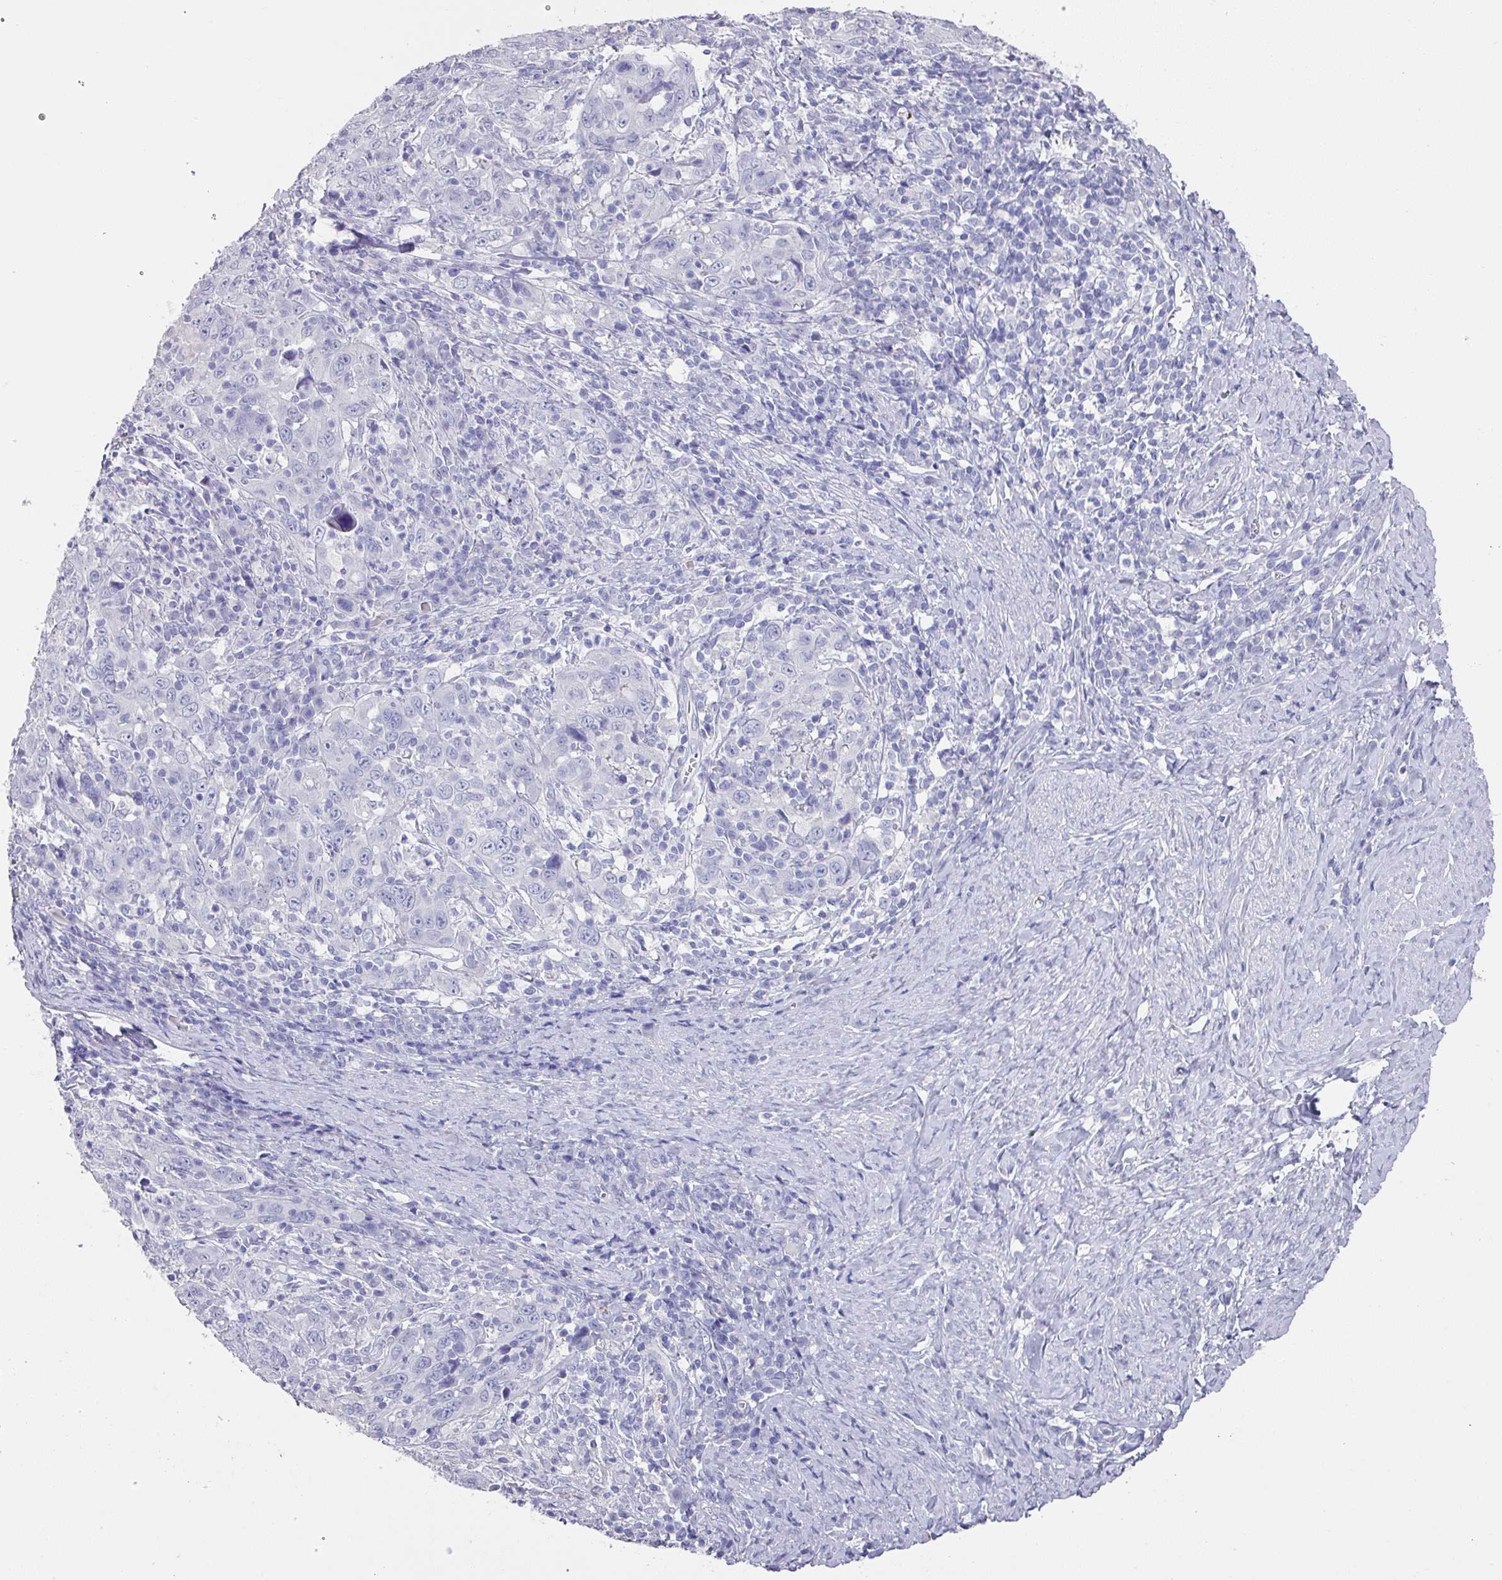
{"staining": {"intensity": "negative", "quantity": "none", "location": "none"}, "tissue": "cervical cancer", "cell_type": "Tumor cells", "image_type": "cancer", "snomed": [{"axis": "morphology", "description": "Squamous cell carcinoma, NOS"}, {"axis": "topography", "description": "Cervix"}], "caption": "A photomicrograph of cervical cancer stained for a protein exhibits no brown staining in tumor cells.", "gene": "DAZL", "patient": {"sex": "female", "age": 46}}